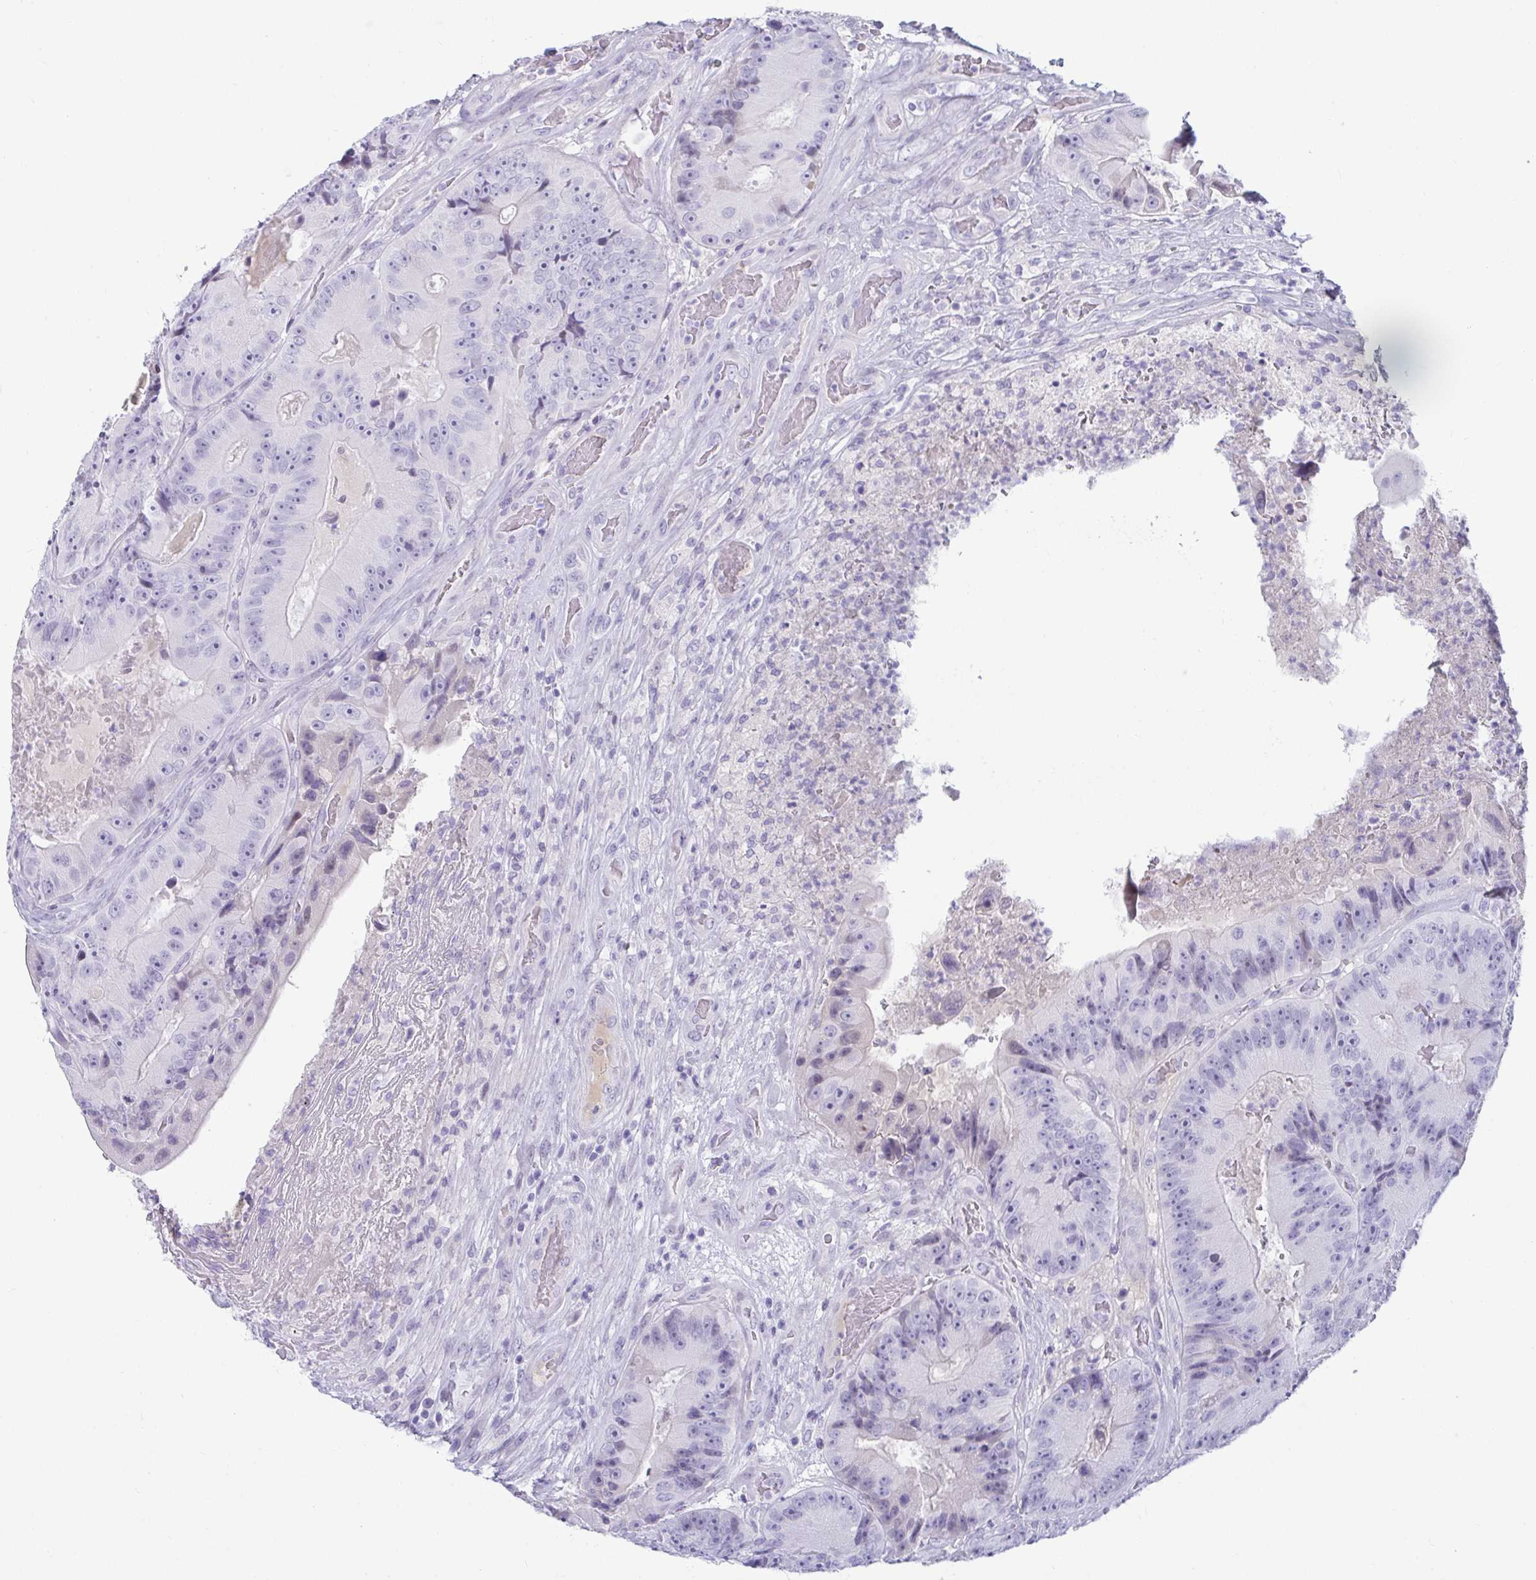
{"staining": {"intensity": "negative", "quantity": "none", "location": "none"}, "tissue": "colorectal cancer", "cell_type": "Tumor cells", "image_type": "cancer", "snomed": [{"axis": "morphology", "description": "Adenocarcinoma, NOS"}, {"axis": "topography", "description": "Colon"}], "caption": "An immunohistochemistry histopathology image of colorectal adenocarcinoma is shown. There is no staining in tumor cells of colorectal adenocarcinoma.", "gene": "NPY", "patient": {"sex": "female", "age": 86}}